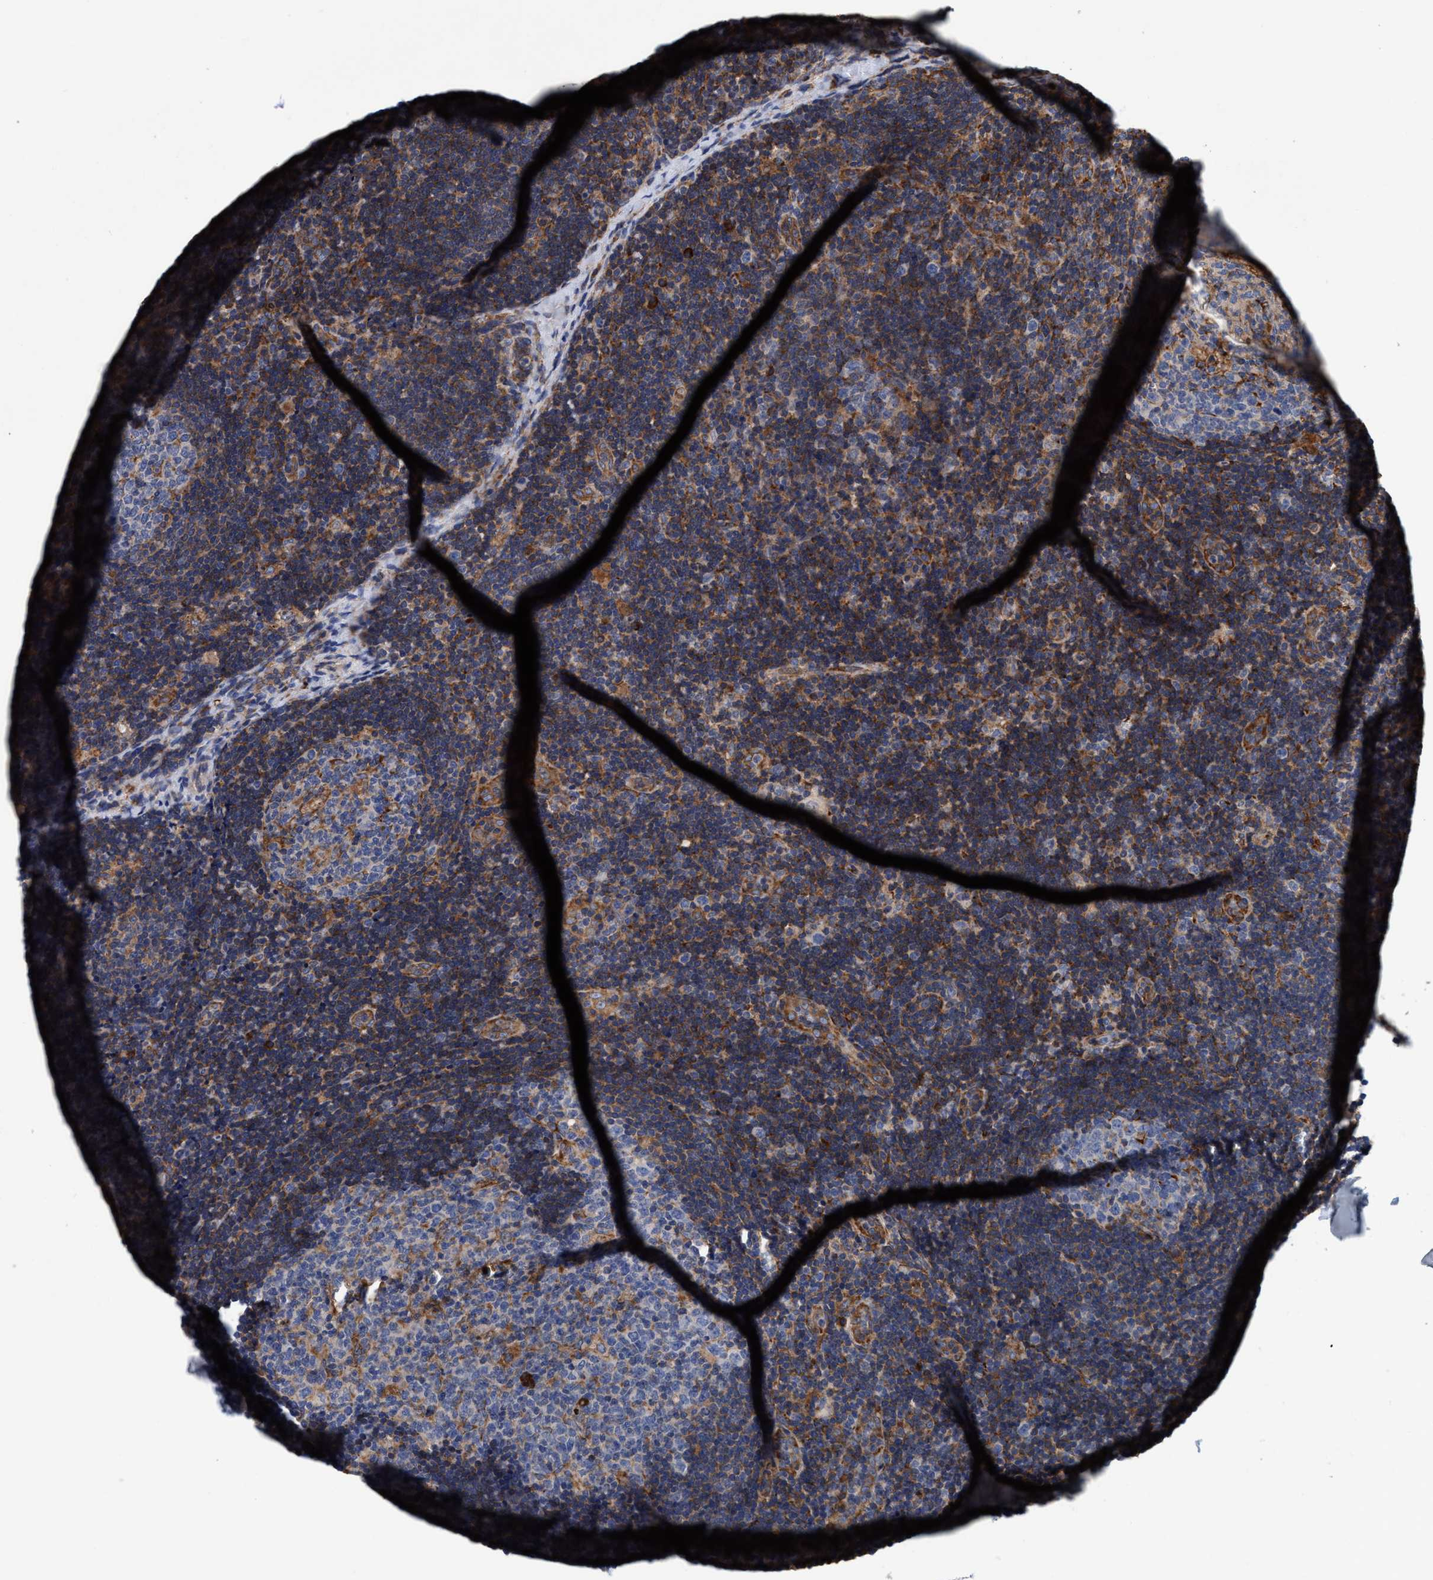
{"staining": {"intensity": "weak", "quantity": "<25%", "location": "cytoplasmic/membranous"}, "tissue": "lymph node", "cell_type": "Germinal center cells", "image_type": "normal", "snomed": [{"axis": "morphology", "description": "Normal tissue, NOS"}, {"axis": "topography", "description": "Lymph node"}], "caption": "DAB immunohistochemical staining of benign lymph node demonstrates no significant positivity in germinal center cells.", "gene": "ENDOG", "patient": {"sex": "female", "age": 14}}